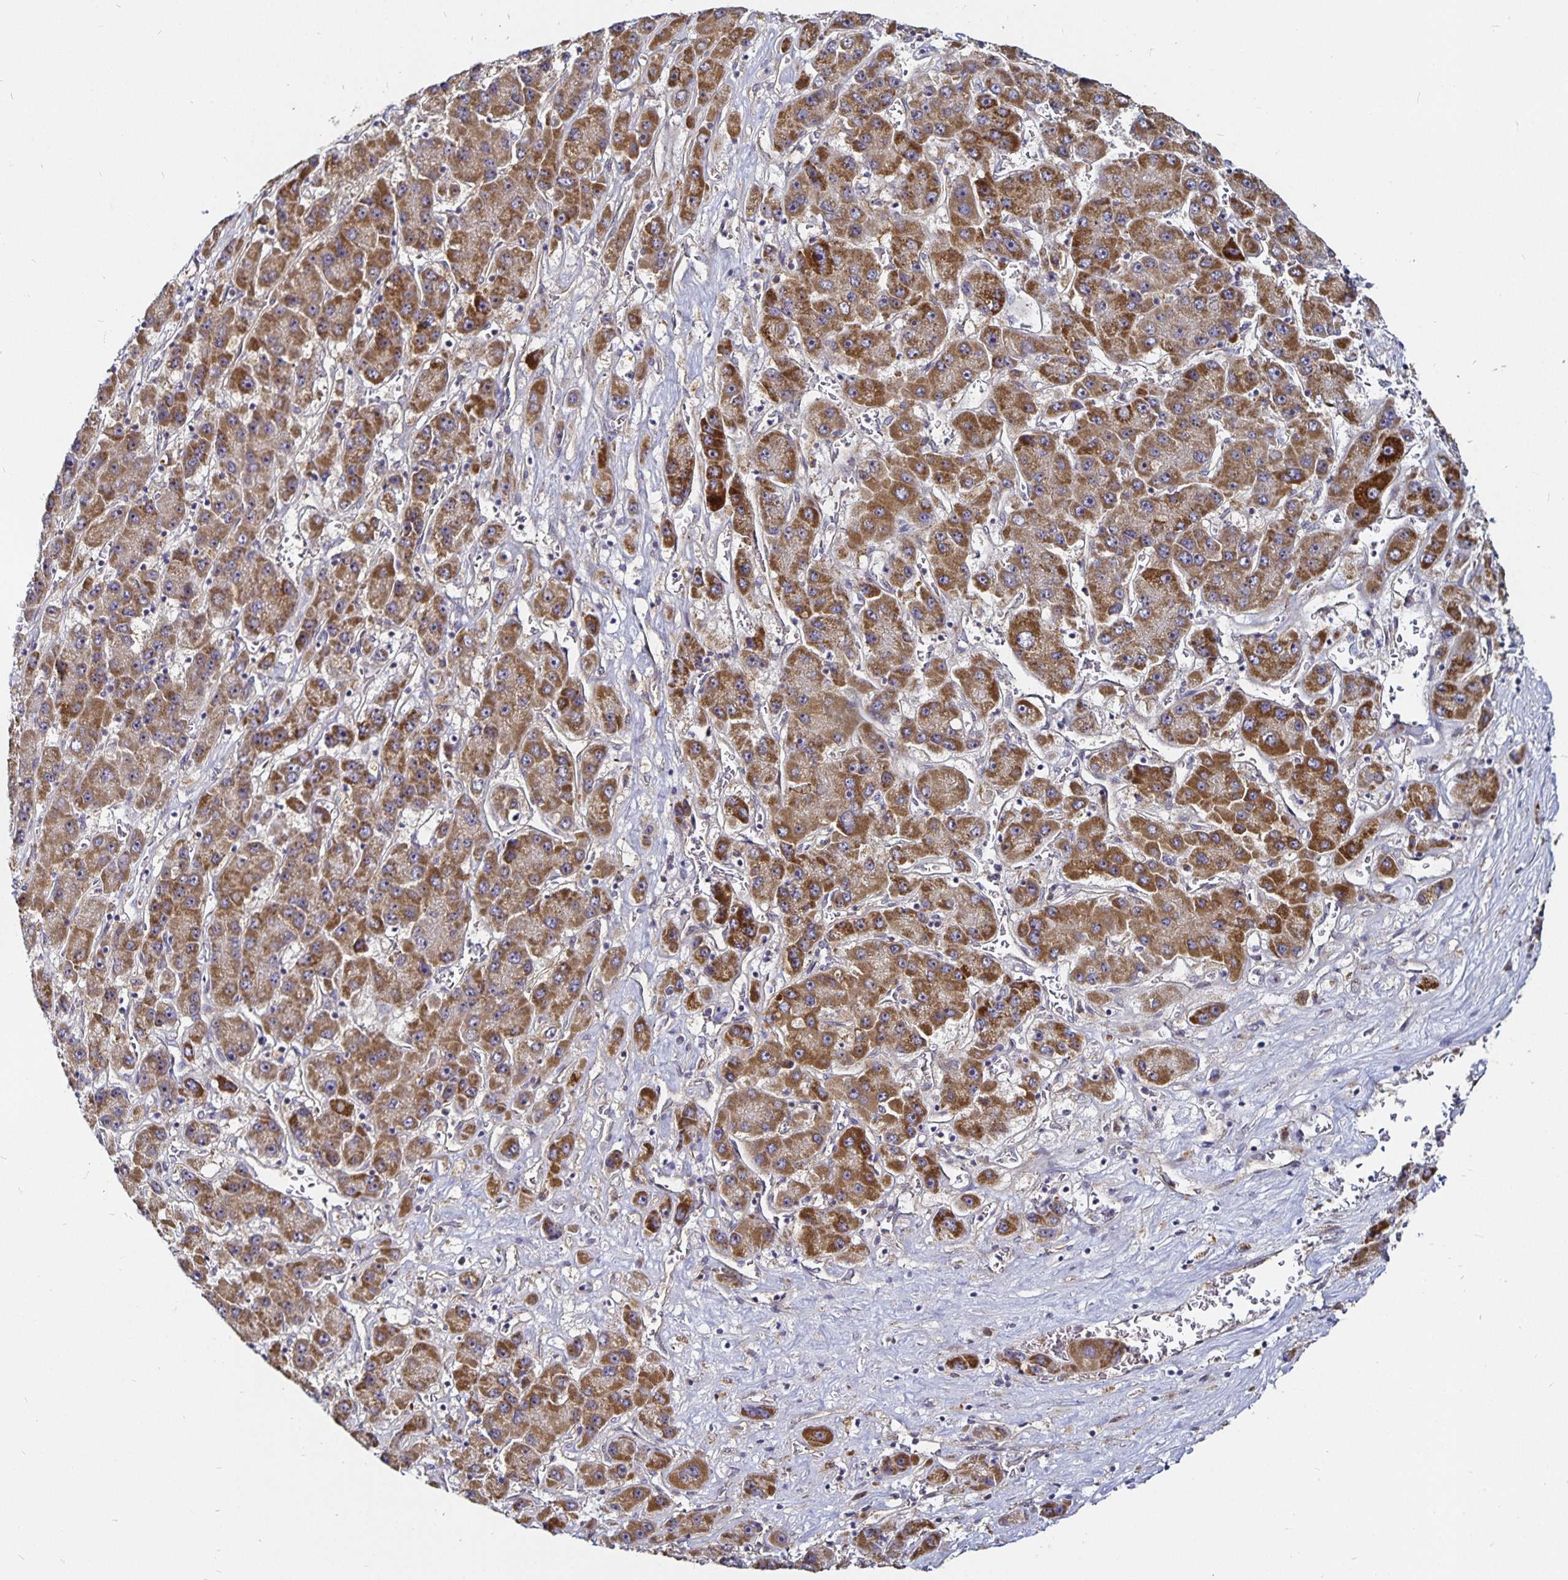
{"staining": {"intensity": "moderate", "quantity": ">75%", "location": "cytoplasmic/membranous"}, "tissue": "liver cancer", "cell_type": "Tumor cells", "image_type": "cancer", "snomed": [{"axis": "morphology", "description": "Carcinoma, Hepatocellular, NOS"}, {"axis": "topography", "description": "Liver"}], "caption": "A photomicrograph of hepatocellular carcinoma (liver) stained for a protein demonstrates moderate cytoplasmic/membranous brown staining in tumor cells.", "gene": "CYP27A1", "patient": {"sex": "female", "age": 61}}